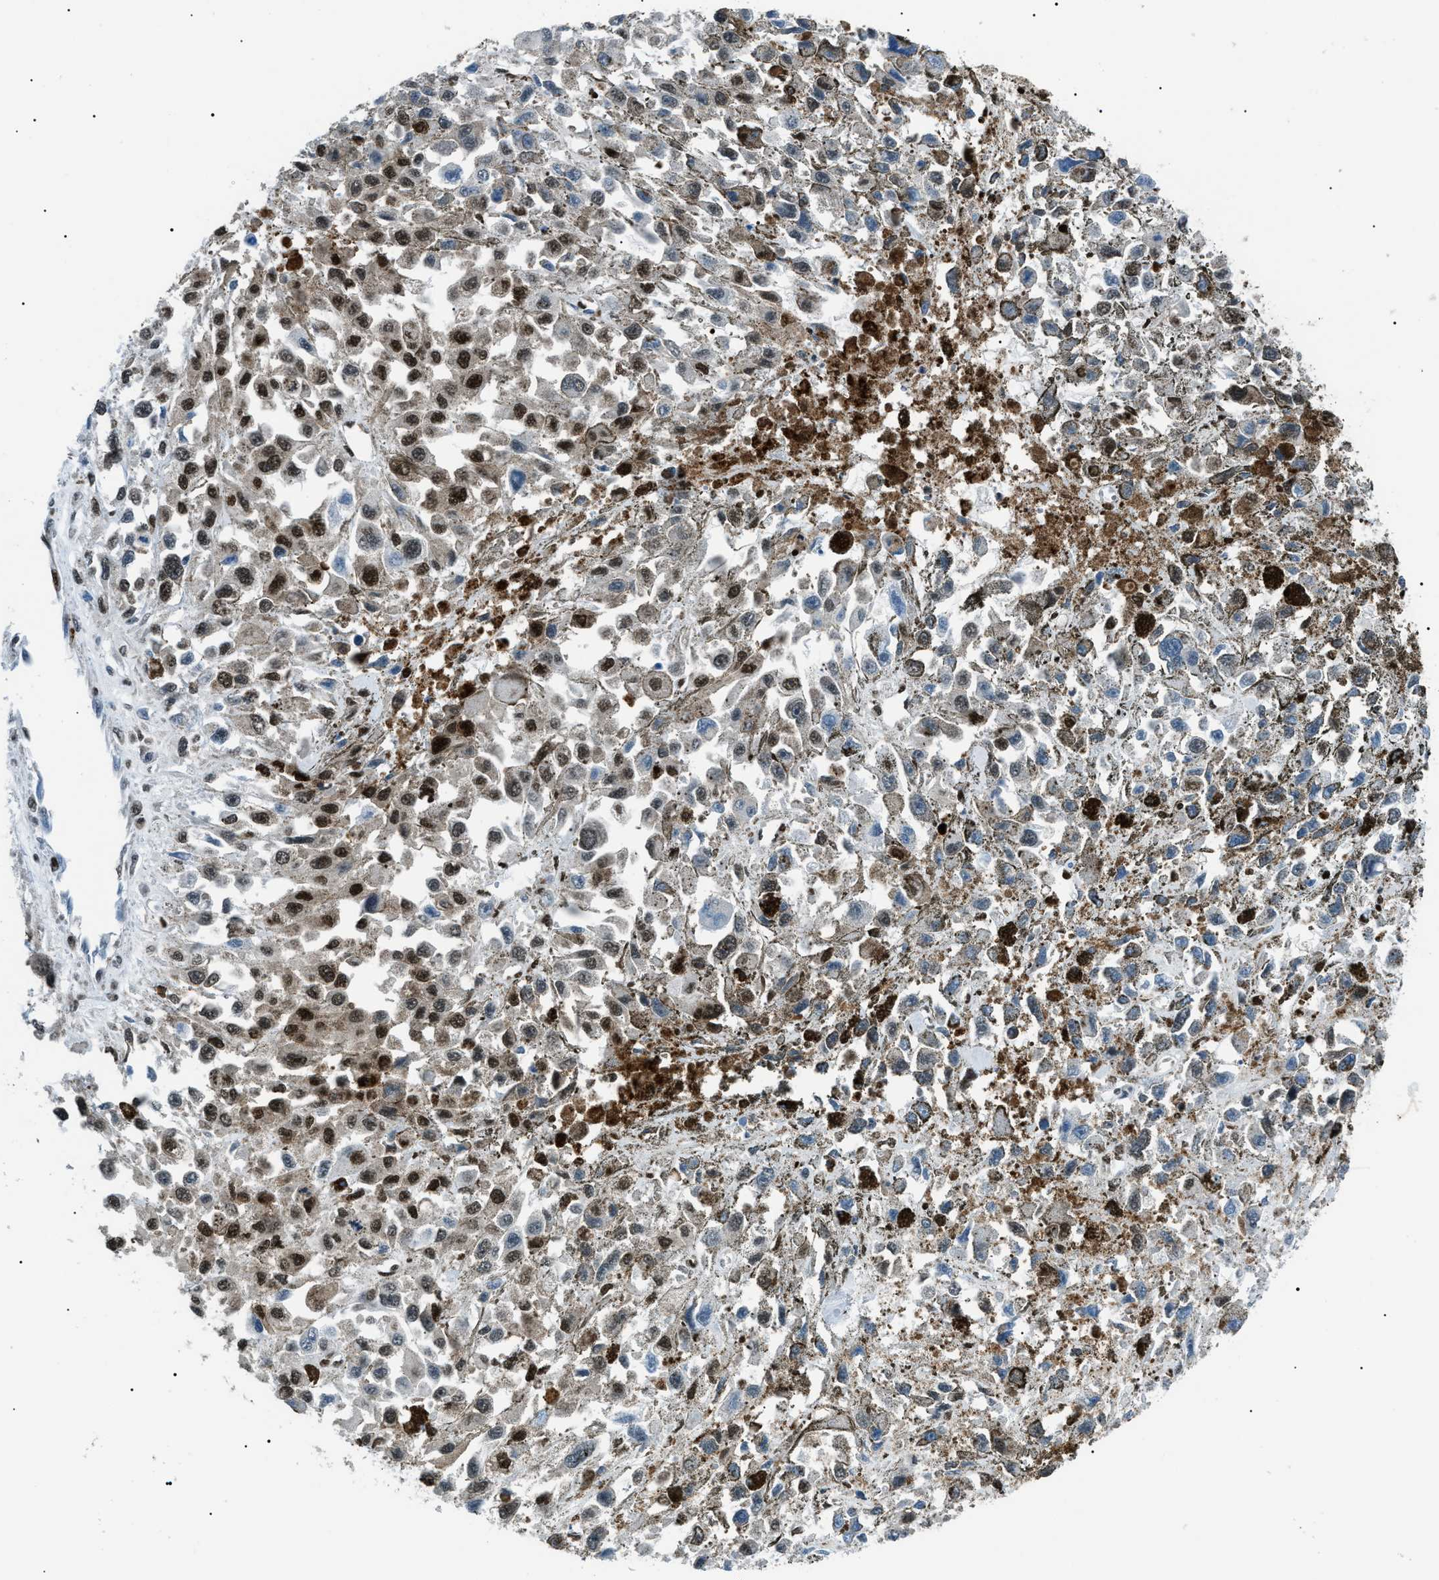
{"staining": {"intensity": "strong", "quantity": "25%-75%", "location": "nuclear"}, "tissue": "melanoma", "cell_type": "Tumor cells", "image_type": "cancer", "snomed": [{"axis": "morphology", "description": "Malignant melanoma, Metastatic site"}, {"axis": "topography", "description": "Lymph node"}], "caption": "IHC image of malignant melanoma (metastatic site) stained for a protein (brown), which exhibits high levels of strong nuclear expression in about 25%-75% of tumor cells.", "gene": "HNRNPK", "patient": {"sex": "male", "age": 59}}